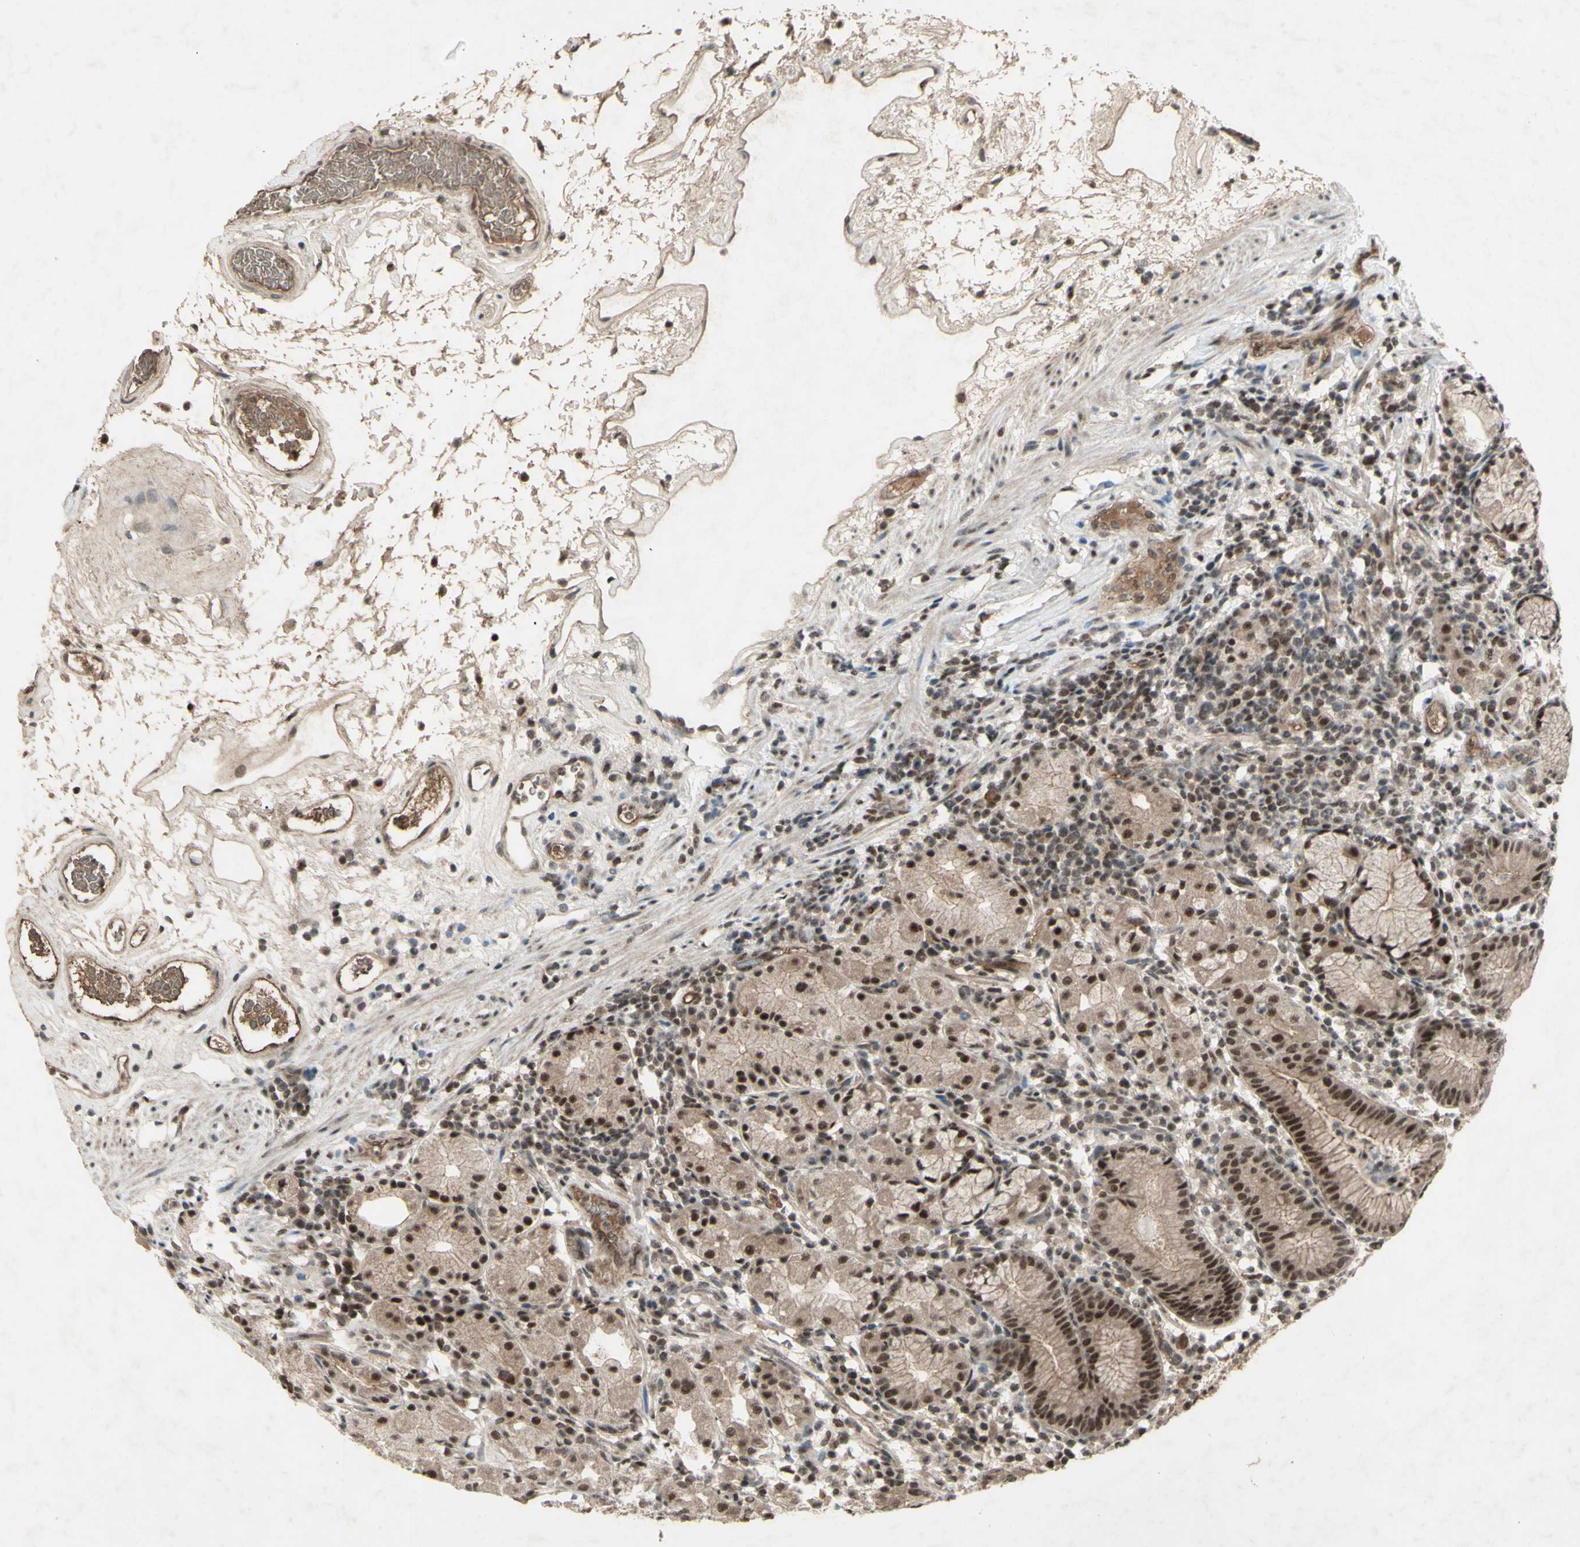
{"staining": {"intensity": "moderate", "quantity": ">75%", "location": "nuclear"}, "tissue": "stomach", "cell_type": "Glandular cells", "image_type": "normal", "snomed": [{"axis": "morphology", "description": "Normal tissue, NOS"}, {"axis": "topography", "description": "Stomach"}, {"axis": "topography", "description": "Stomach, lower"}], "caption": "Protein expression analysis of benign stomach demonstrates moderate nuclear expression in about >75% of glandular cells.", "gene": "SNW1", "patient": {"sex": "female", "age": 75}}